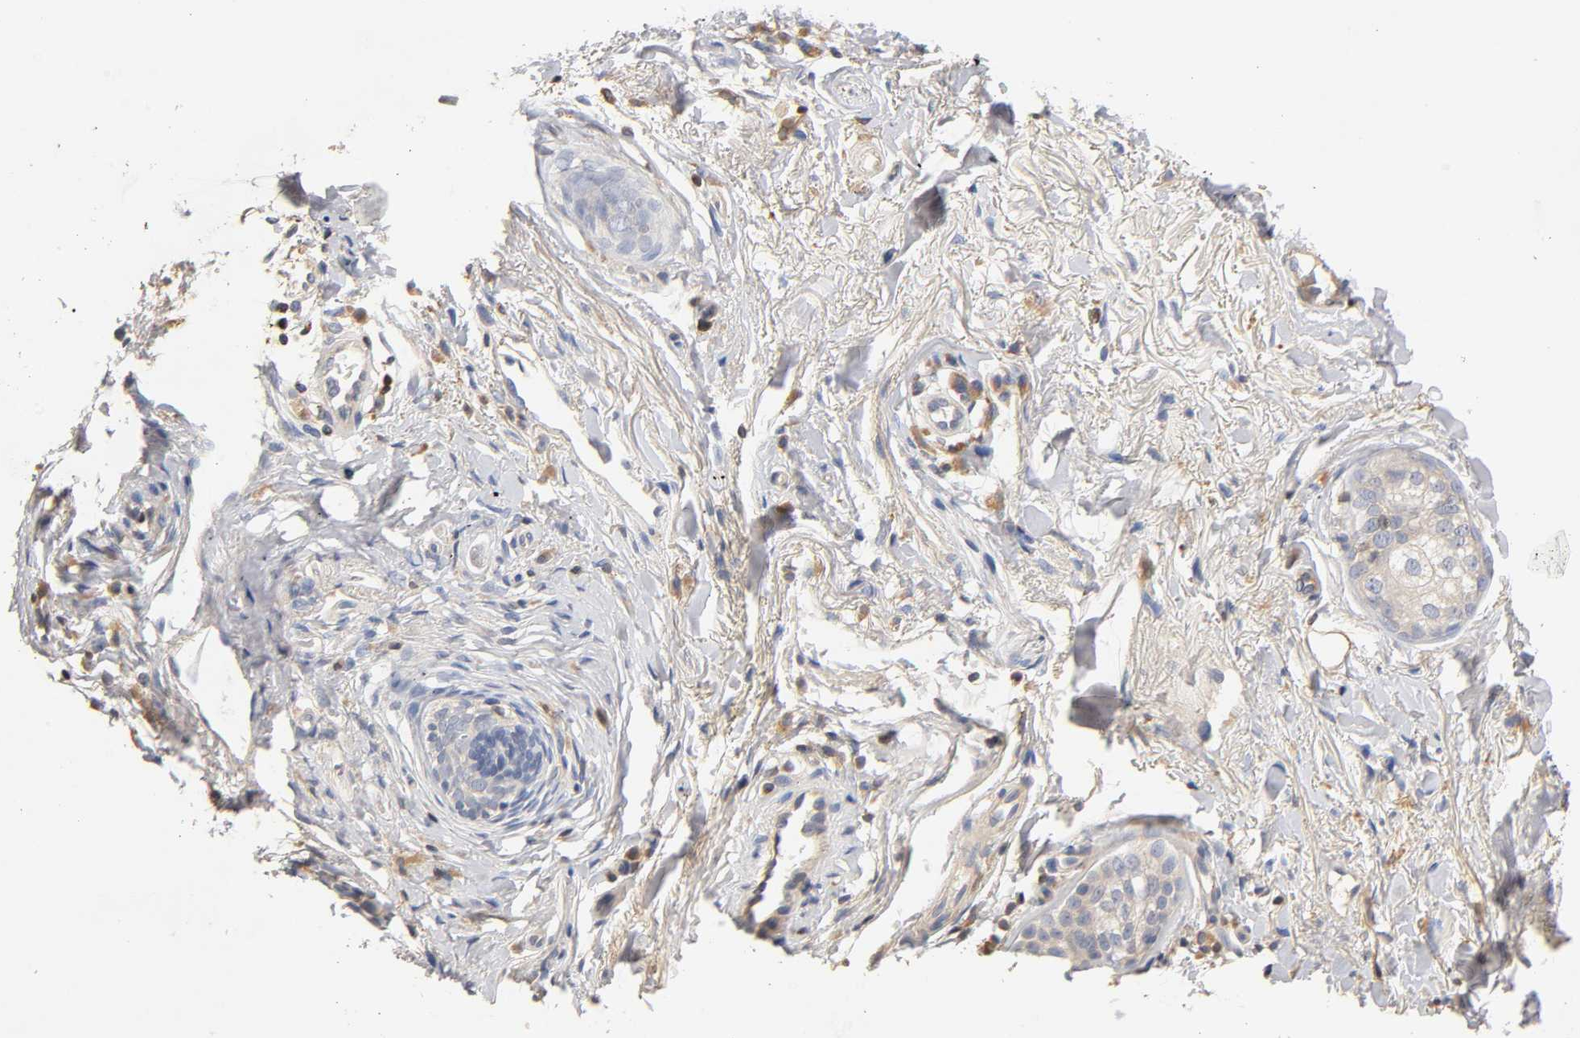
{"staining": {"intensity": "weak", "quantity": "<25%", "location": "cytoplasmic/membranous"}, "tissue": "skin cancer", "cell_type": "Tumor cells", "image_type": "cancer", "snomed": [{"axis": "morphology", "description": "Normal tissue, NOS"}, {"axis": "morphology", "description": "Basal cell carcinoma"}, {"axis": "topography", "description": "Skin"}], "caption": "Immunohistochemistry photomicrograph of neoplastic tissue: human skin cancer (basal cell carcinoma) stained with DAB (3,3'-diaminobenzidine) displays no significant protein staining in tumor cells.", "gene": "RHOA", "patient": {"sex": "female", "age": 69}}